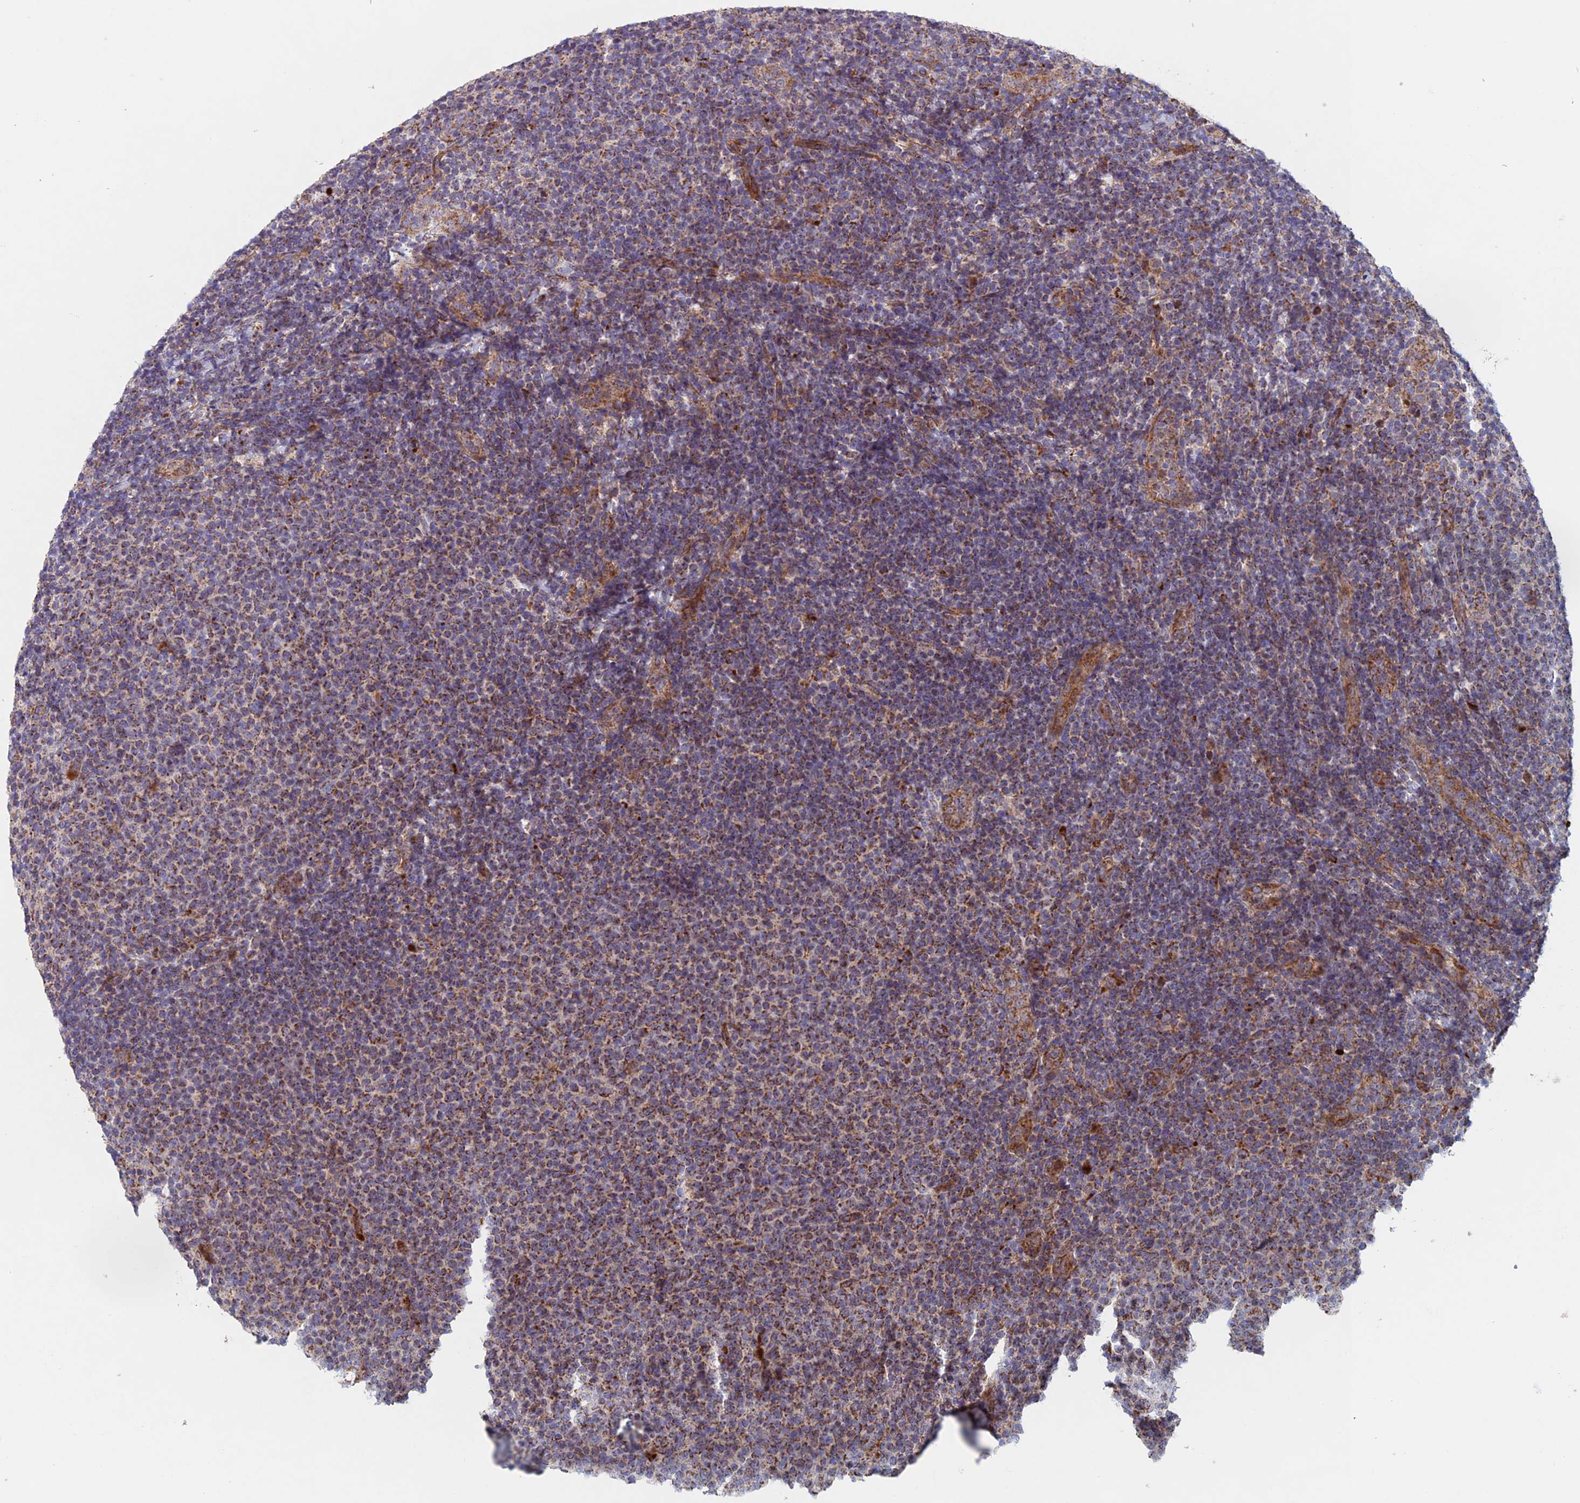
{"staining": {"intensity": "moderate", "quantity": "25%-75%", "location": "cytoplasmic/membranous"}, "tissue": "lymphoma", "cell_type": "Tumor cells", "image_type": "cancer", "snomed": [{"axis": "morphology", "description": "Malignant lymphoma, non-Hodgkin's type, Low grade"}, {"axis": "topography", "description": "Lymph node"}], "caption": "A brown stain shows moderate cytoplasmic/membranous positivity of a protein in human malignant lymphoma, non-Hodgkin's type (low-grade) tumor cells. Nuclei are stained in blue.", "gene": "MRPL1", "patient": {"sex": "male", "age": 66}}